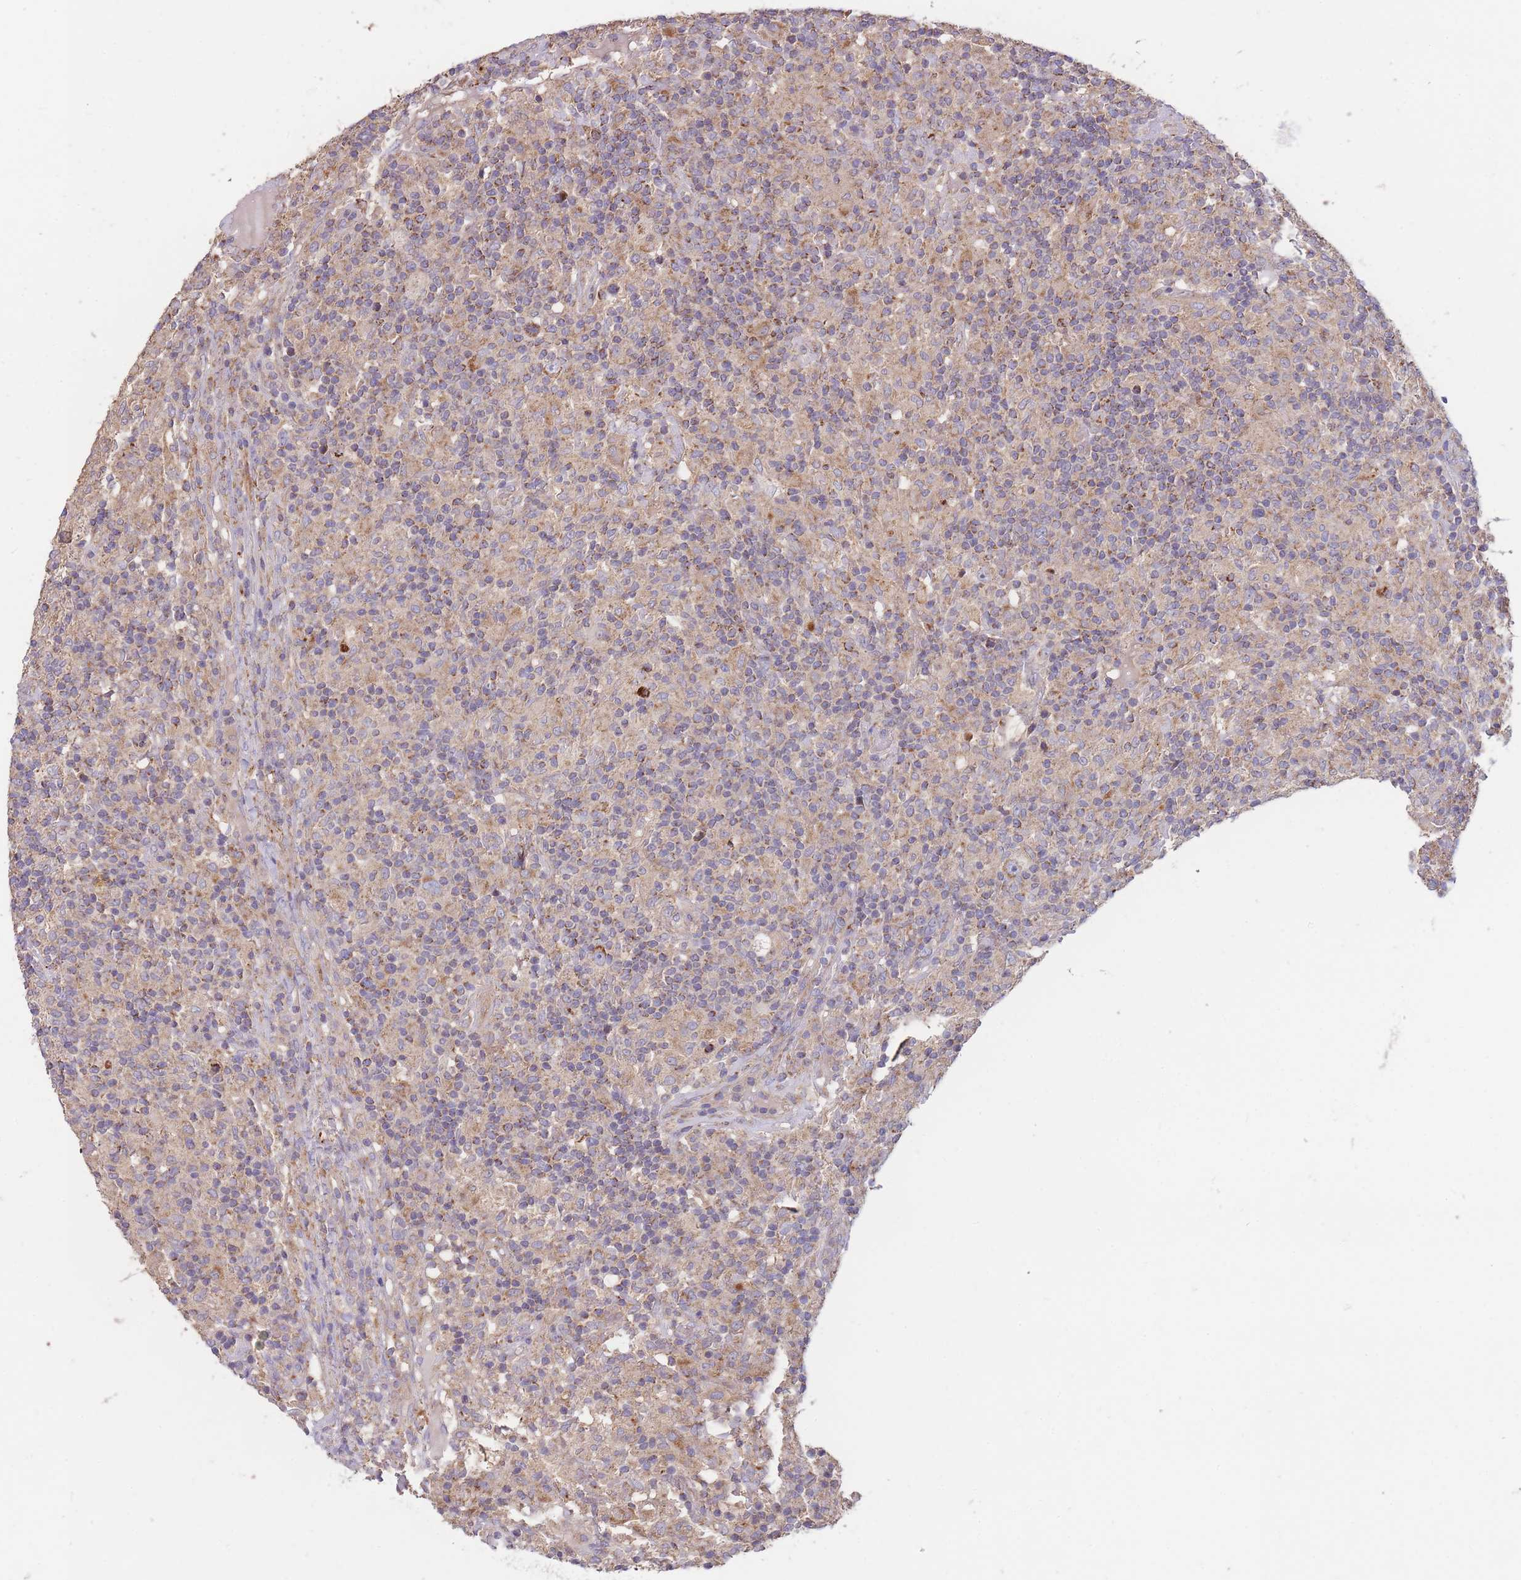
{"staining": {"intensity": "moderate", "quantity": ">75%", "location": "cytoplasmic/membranous"}, "tissue": "lymphoma", "cell_type": "Tumor cells", "image_type": "cancer", "snomed": [{"axis": "morphology", "description": "Hodgkin's disease, NOS"}, {"axis": "topography", "description": "Lymph node"}], "caption": "Immunohistochemical staining of human Hodgkin's disease displays medium levels of moderate cytoplasmic/membranous protein positivity in about >75% of tumor cells. The staining was performed using DAB, with brown indicating positive protein expression. Nuclei are stained blue with hematoxylin.", "gene": "SLC25A42", "patient": {"sex": "male", "age": 70}}